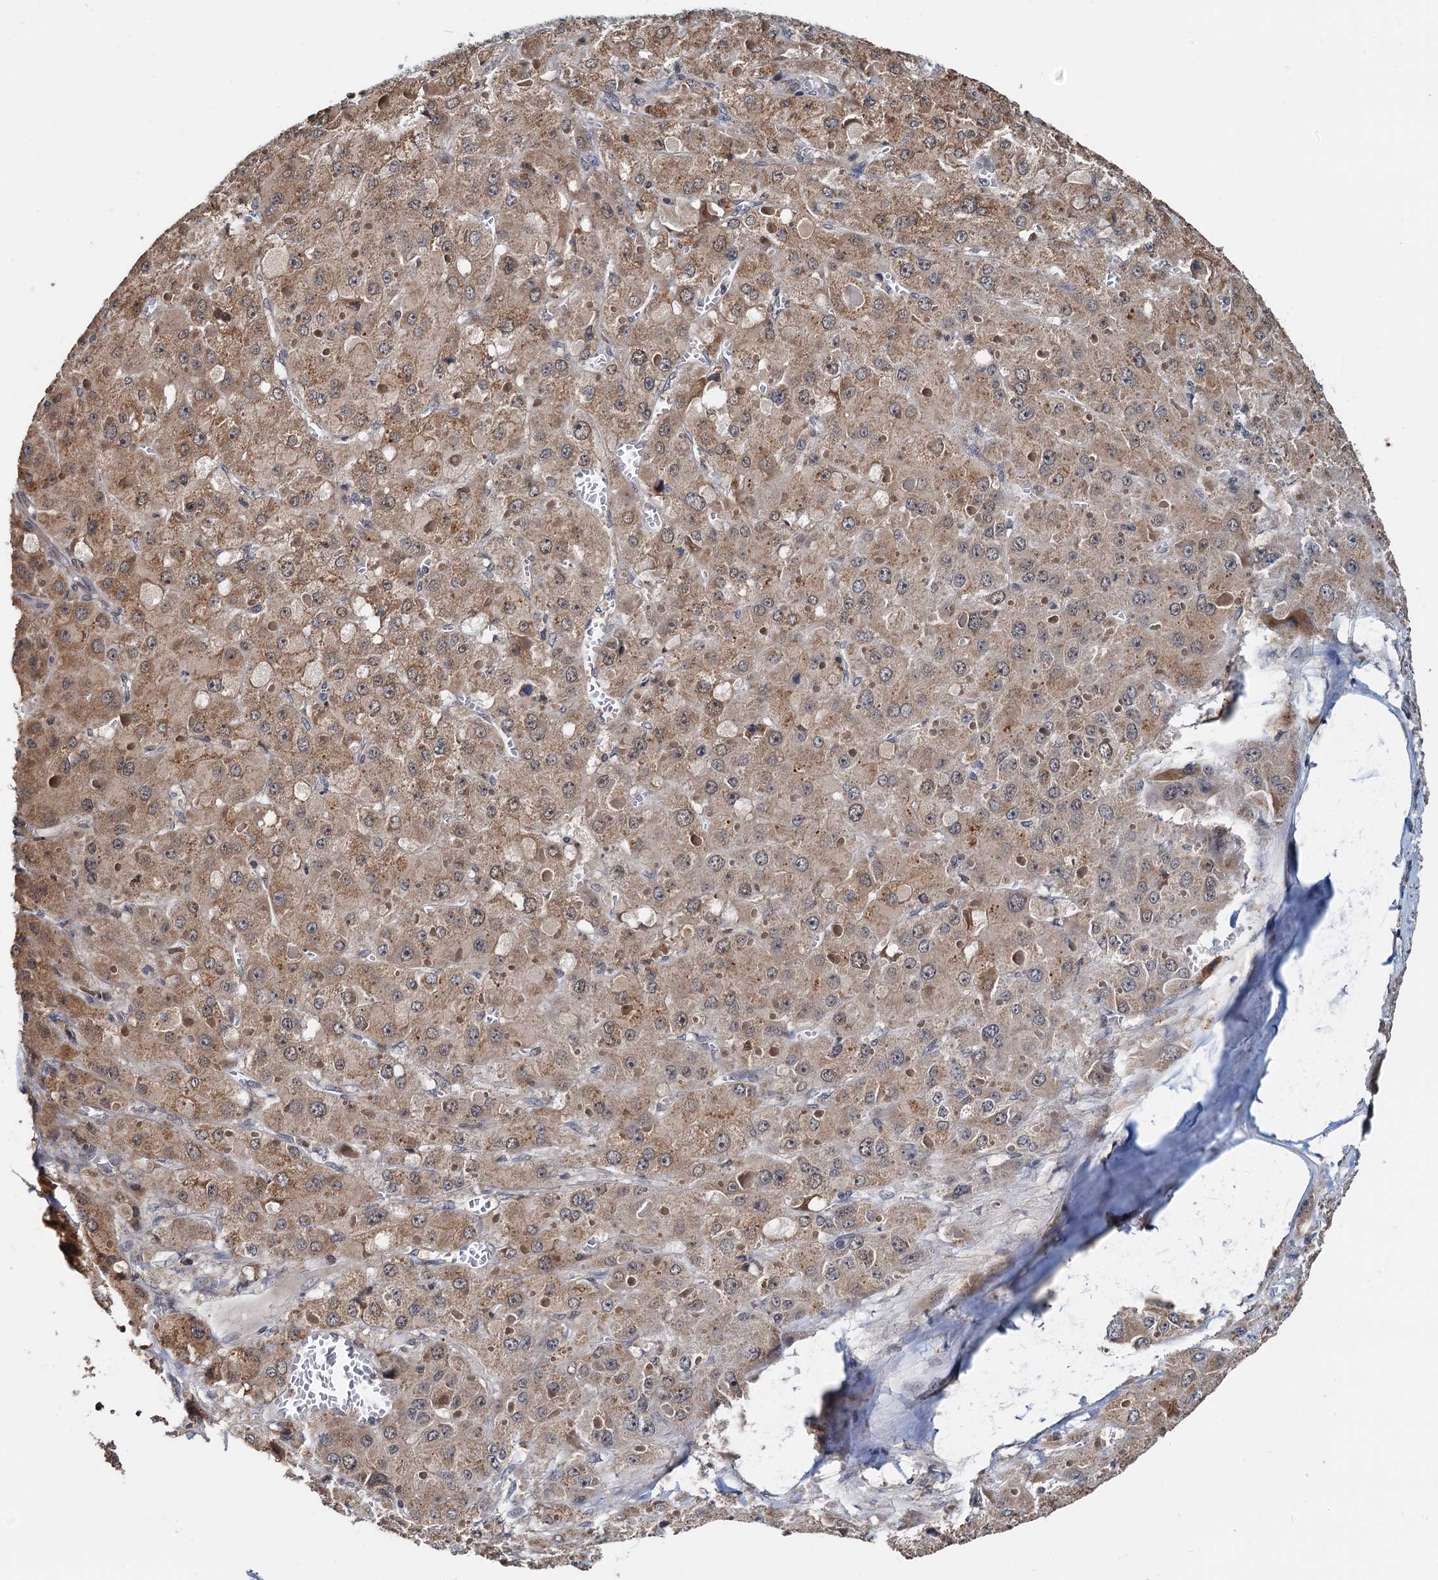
{"staining": {"intensity": "moderate", "quantity": "25%-75%", "location": "cytoplasmic/membranous"}, "tissue": "liver cancer", "cell_type": "Tumor cells", "image_type": "cancer", "snomed": [{"axis": "morphology", "description": "Carcinoma, Hepatocellular, NOS"}, {"axis": "topography", "description": "Liver"}], "caption": "Hepatocellular carcinoma (liver) was stained to show a protein in brown. There is medium levels of moderate cytoplasmic/membranous positivity in approximately 25%-75% of tumor cells. The staining is performed using DAB (3,3'-diaminobenzidine) brown chromogen to label protein expression. The nuclei are counter-stained blue using hematoxylin.", "gene": "MCMBP", "patient": {"sex": "female", "age": 73}}